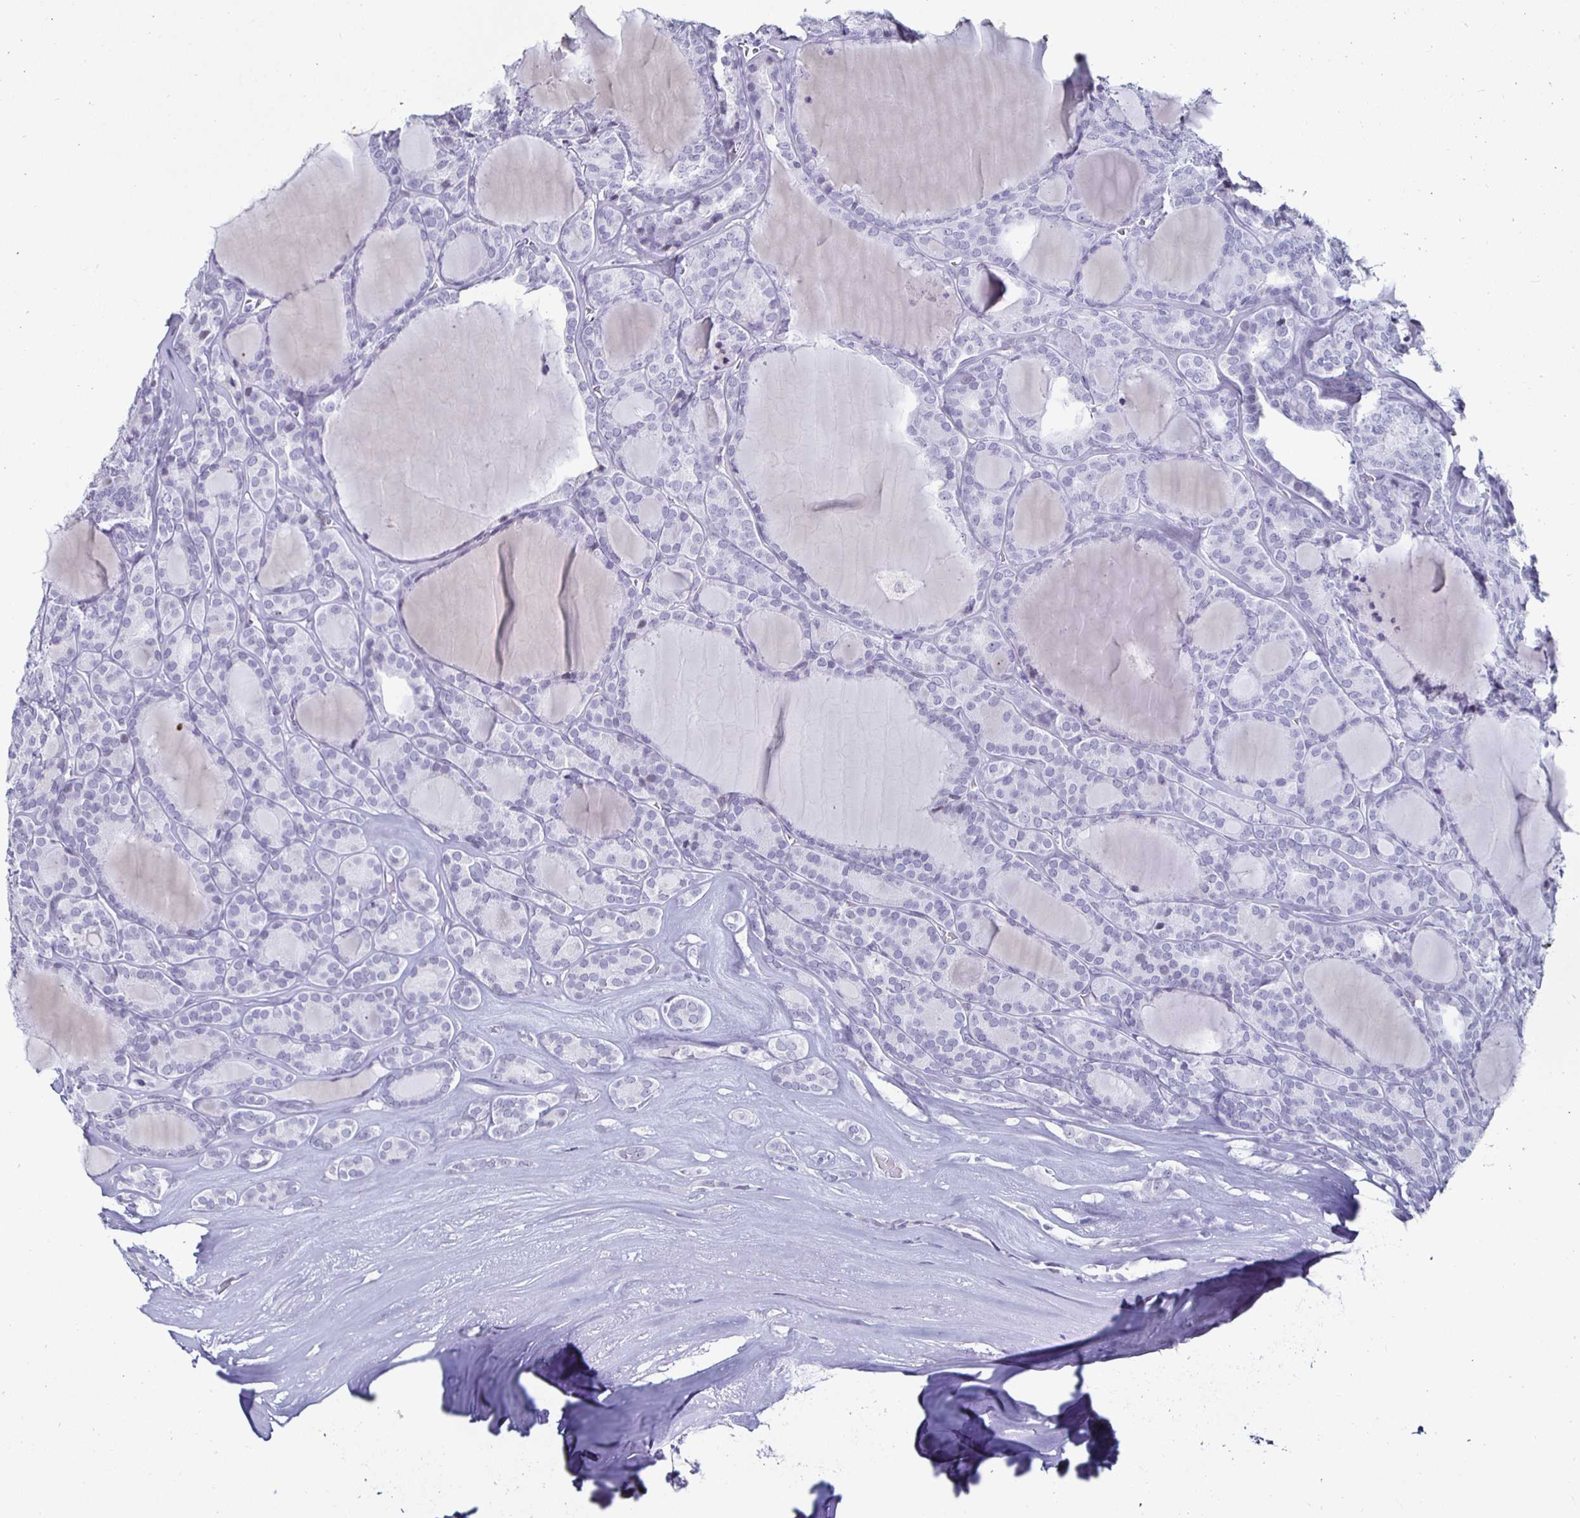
{"staining": {"intensity": "negative", "quantity": "none", "location": "none"}, "tissue": "thyroid cancer", "cell_type": "Tumor cells", "image_type": "cancer", "snomed": [{"axis": "morphology", "description": "Follicular adenoma carcinoma, NOS"}, {"axis": "topography", "description": "Thyroid gland"}], "caption": "Tumor cells are negative for protein expression in human thyroid cancer. (DAB immunohistochemistry (IHC) with hematoxylin counter stain).", "gene": "KRT4", "patient": {"sex": "male", "age": 74}}